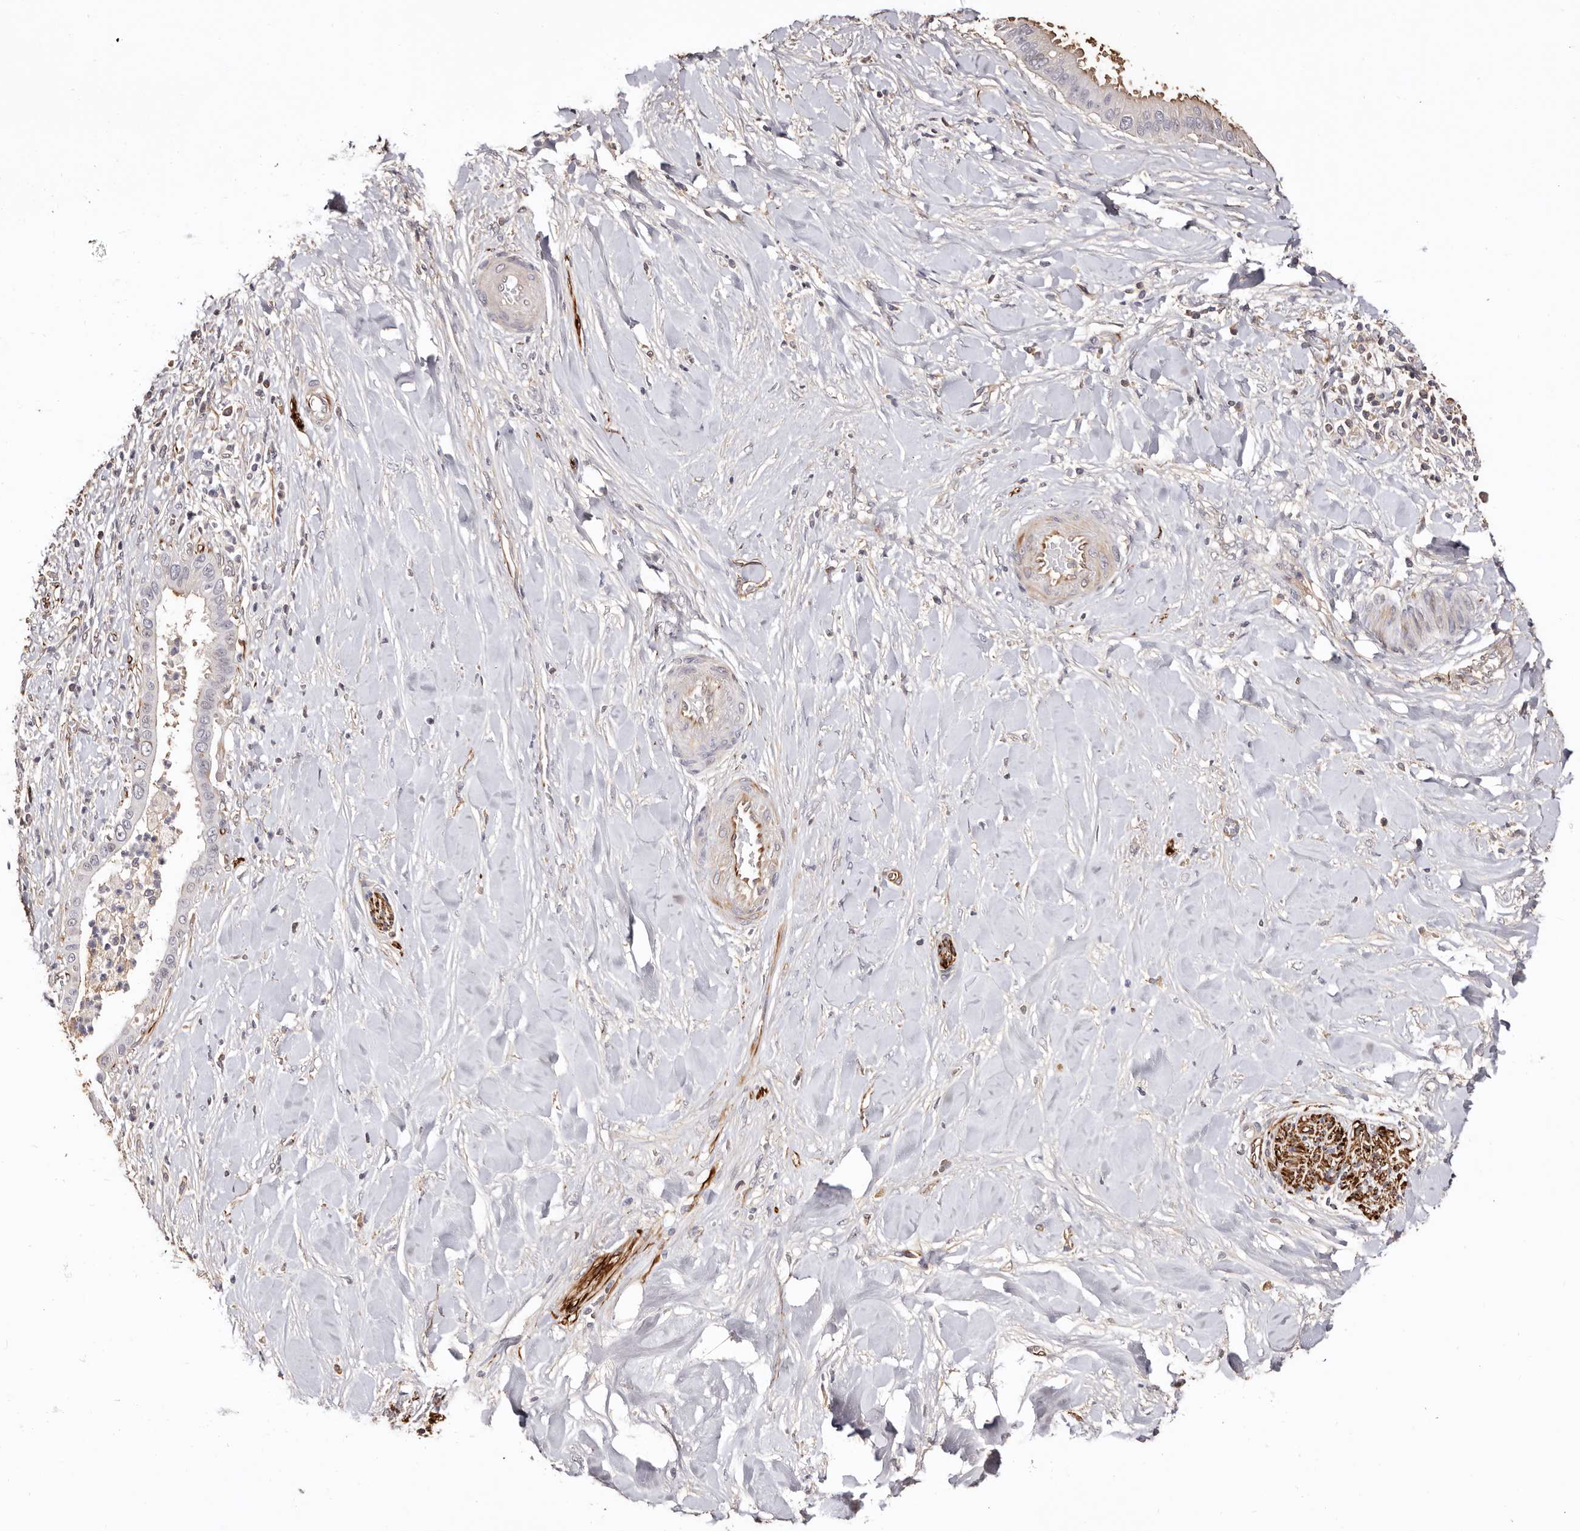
{"staining": {"intensity": "moderate", "quantity": "<25%", "location": "cytoplasmic/membranous"}, "tissue": "liver cancer", "cell_type": "Tumor cells", "image_type": "cancer", "snomed": [{"axis": "morphology", "description": "Cholangiocarcinoma"}, {"axis": "topography", "description": "Liver"}], "caption": "Approximately <25% of tumor cells in liver cancer (cholangiocarcinoma) display moderate cytoplasmic/membranous protein expression as visualized by brown immunohistochemical staining.", "gene": "ZNF557", "patient": {"sex": "female", "age": 54}}